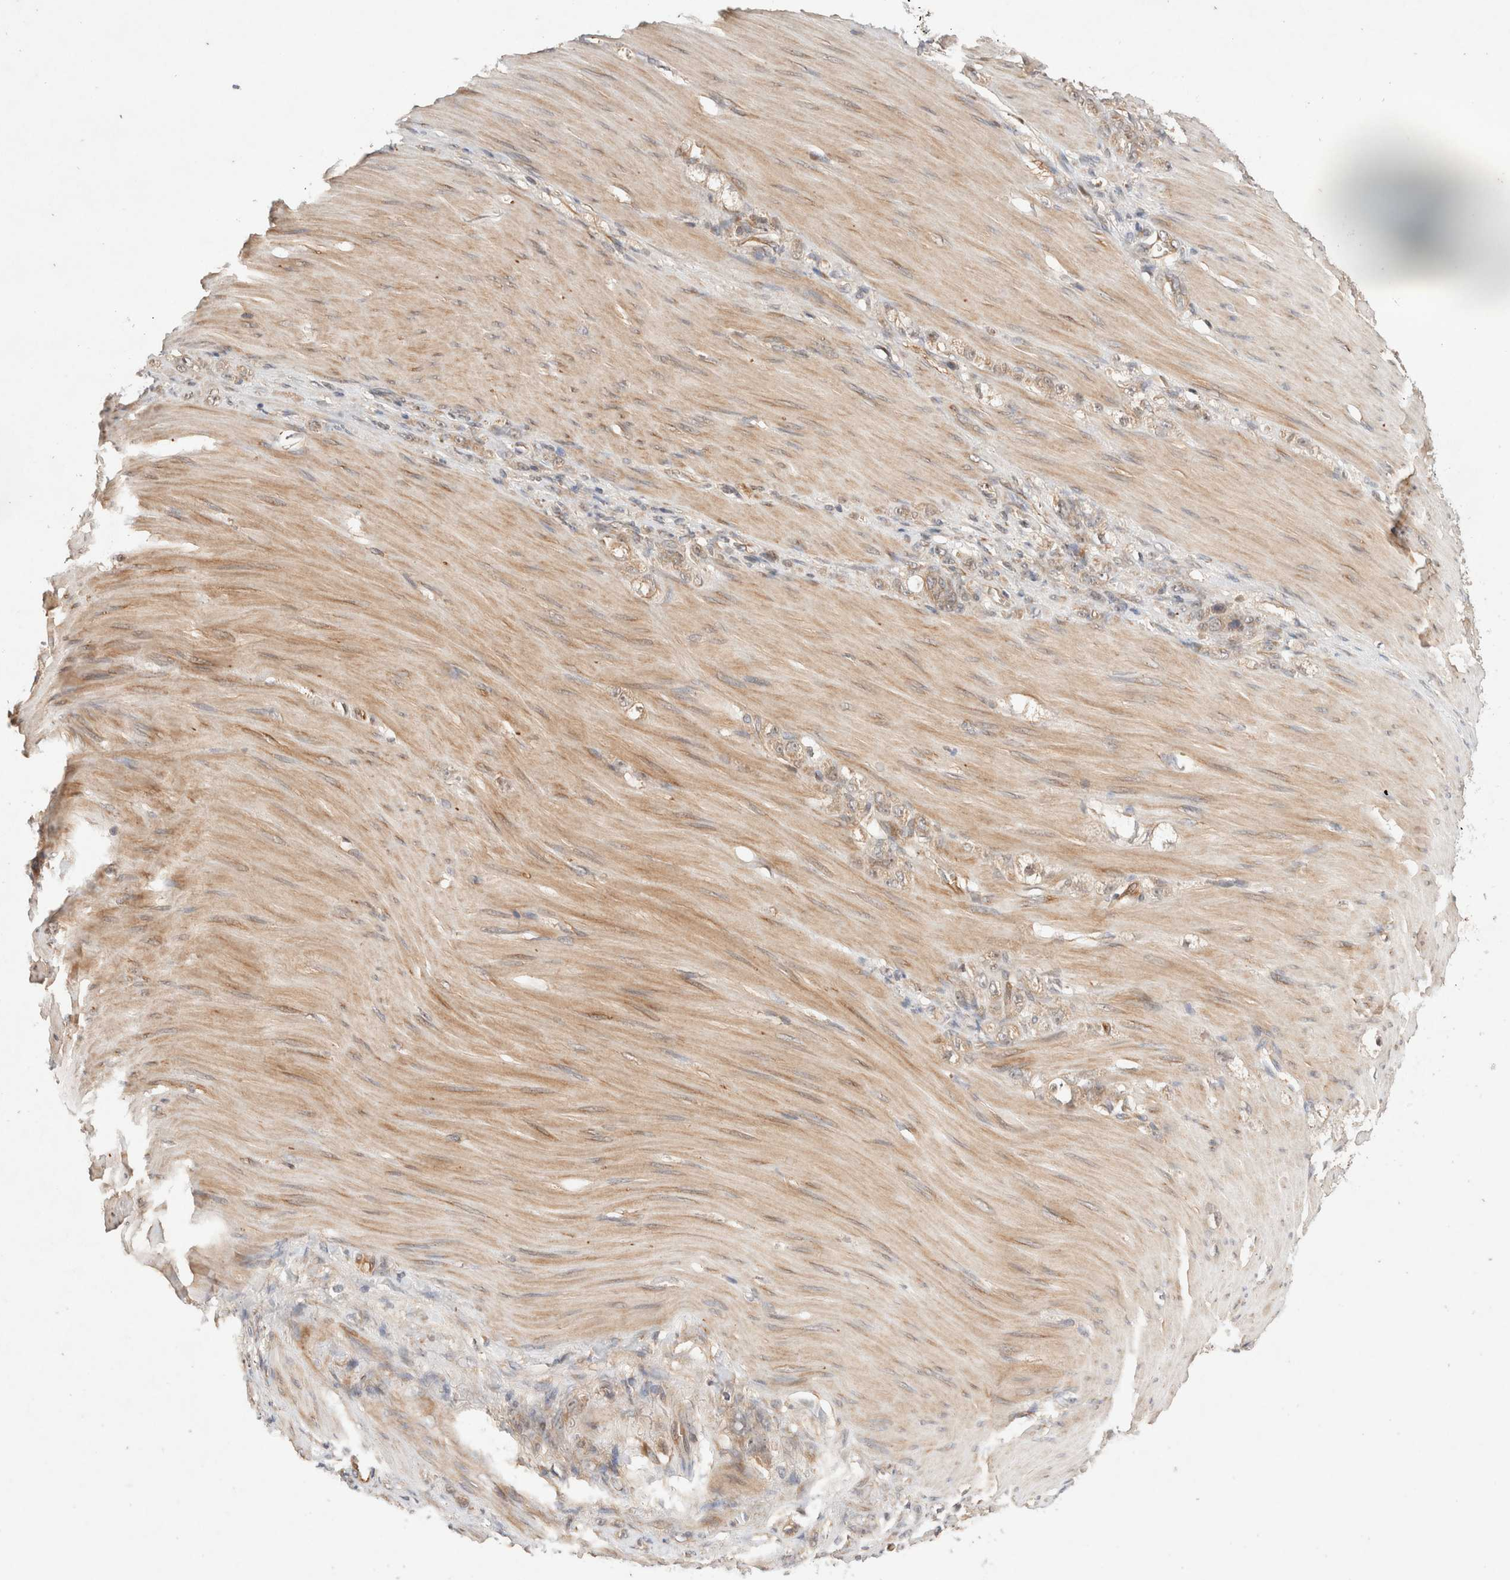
{"staining": {"intensity": "moderate", "quantity": ">75%", "location": "cytoplasmic/membranous"}, "tissue": "stomach cancer", "cell_type": "Tumor cells", "image_type": "cancer", "snomed": [{"axis": "morphology", "description": "Normal tissue, NOS"}, {"axis": "morphology", "description": "Adenocarcinoma, NOS"}, {"axis": "topography", "description": "Stomach"}], "caption": "IHC micrograph of human adenocarcinoma (stomach) stained for a protein (brown), which demonstrates medium levels of moderate cytoplasmic/membranous expression in approximately >75% of tumor cells.", "gene": "KLHL20", "patient": {"sex": "male", "age": 82}}